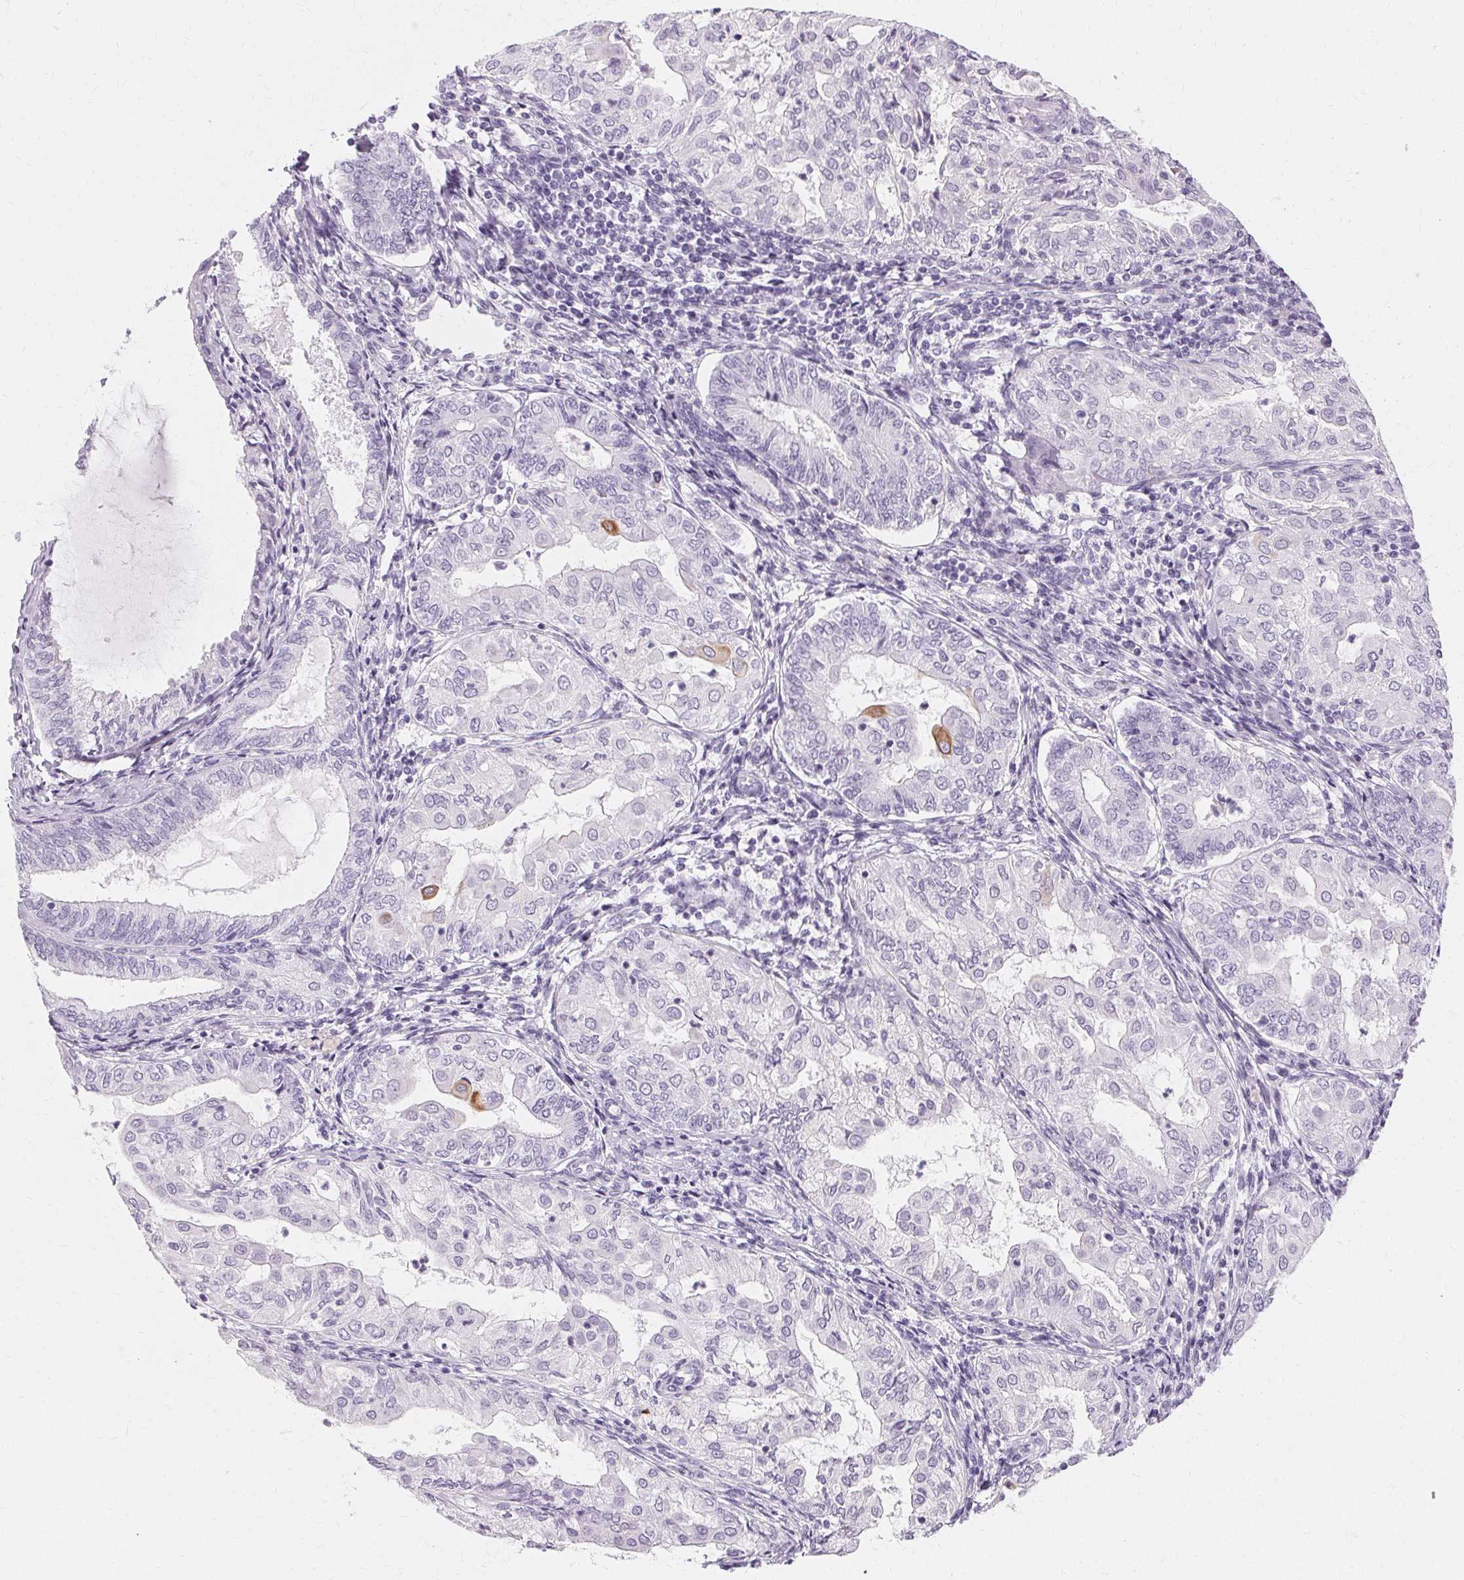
{"staining": {"intensity": "moderate", "quantity": "<25%", "location": "cytoplasmic/membranous"}, "tissue": "endometrial cancer", "cell_type": "Tumor cells", "image_type": "cancer", "snomed": [{"axis": "morphology", "description": "Adenocarcinoma, NOS"}, {"axis": "topography", "description": "Endometrium"}], "caption": "Protein expression analysis of human adenocarcinoma (endometrial) reveals moderate cytoplasmic/membranous staining in approximately <25% of tumor cells.", "gene": "KRT6C", "patient": {"sex": "female", "age": 68}}